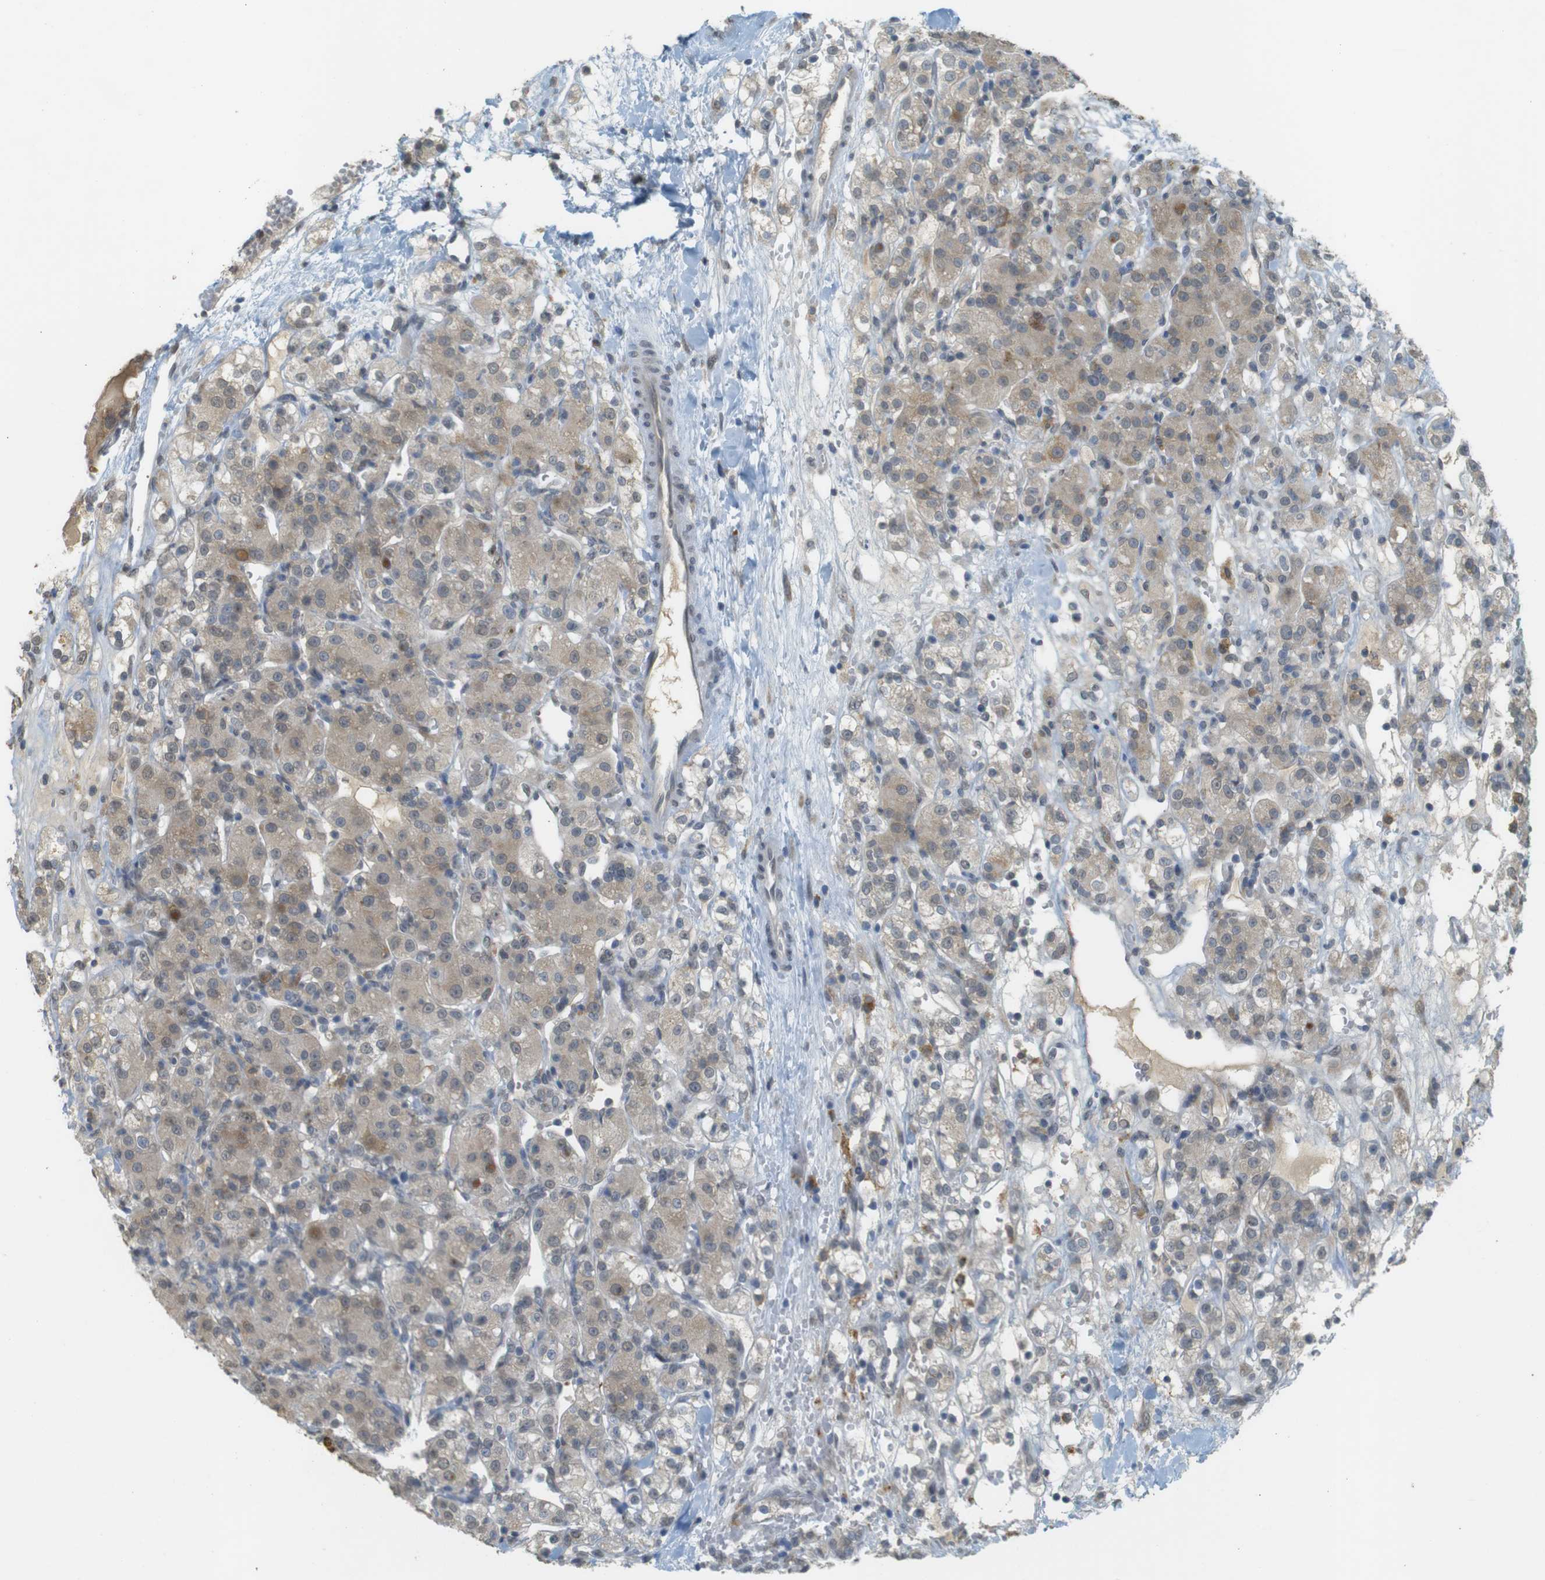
{"staining": {"intensity": "weak", "quantity": ">75%", "location": "cytoplasmic/membranous"}, "tissue": "renal cancer", "cell_type": "Tumor cells", "image_type": "cancer", "snomed": [{"axis": "morphology", "description": "Normal tissue, NOS"}, {"axis": "morphology", "description": "Adenocarcinoma, NOS"}, {"axis": "topography", "description": "Kidney"}], "caption": "Renal cancer (adenocarcinoma) stained for a protein (brown) exhibits weak cytoplasmic/membranous positive expression in about >75% of tumor cells.", "gene": "FZD10", "patient": {"sex": "male", "age": 61}}